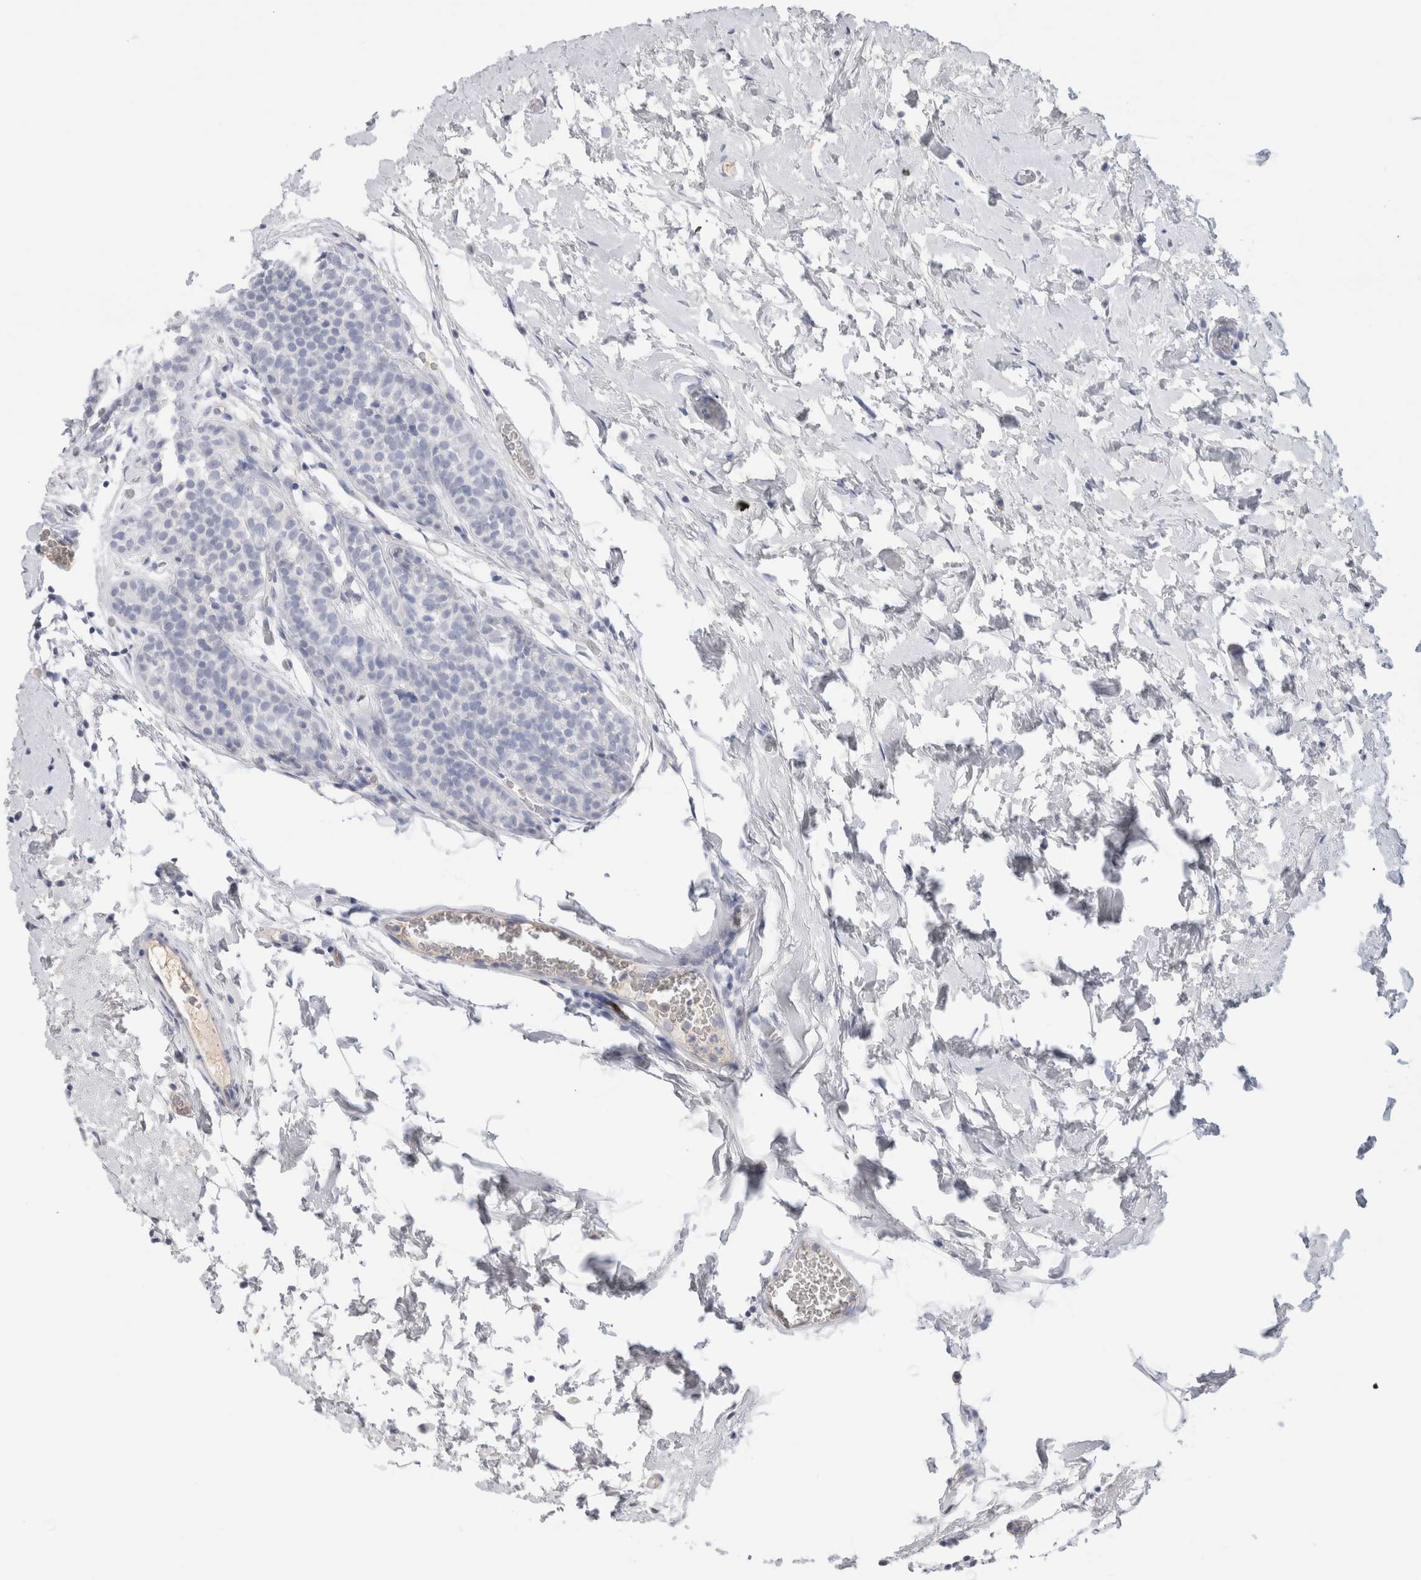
{"staining": {"intensity": "negative", "quantity": "none", "location": "none"}, "tissue": "breast cancer", "cell_type": "Tumor cells", "image_type": "cancer", "snomed": [{"axis": "morphology", "description": "Lobular carcinoma"}, {"axis": "topography", "description": "Breast"}], "caption": "Immunohistochemistry (IHC) of breast lobular carcinoma reveals no expression in tumor cells.", "gene": "LAMP3", "patient": {"sex": "female", "age": 50}}